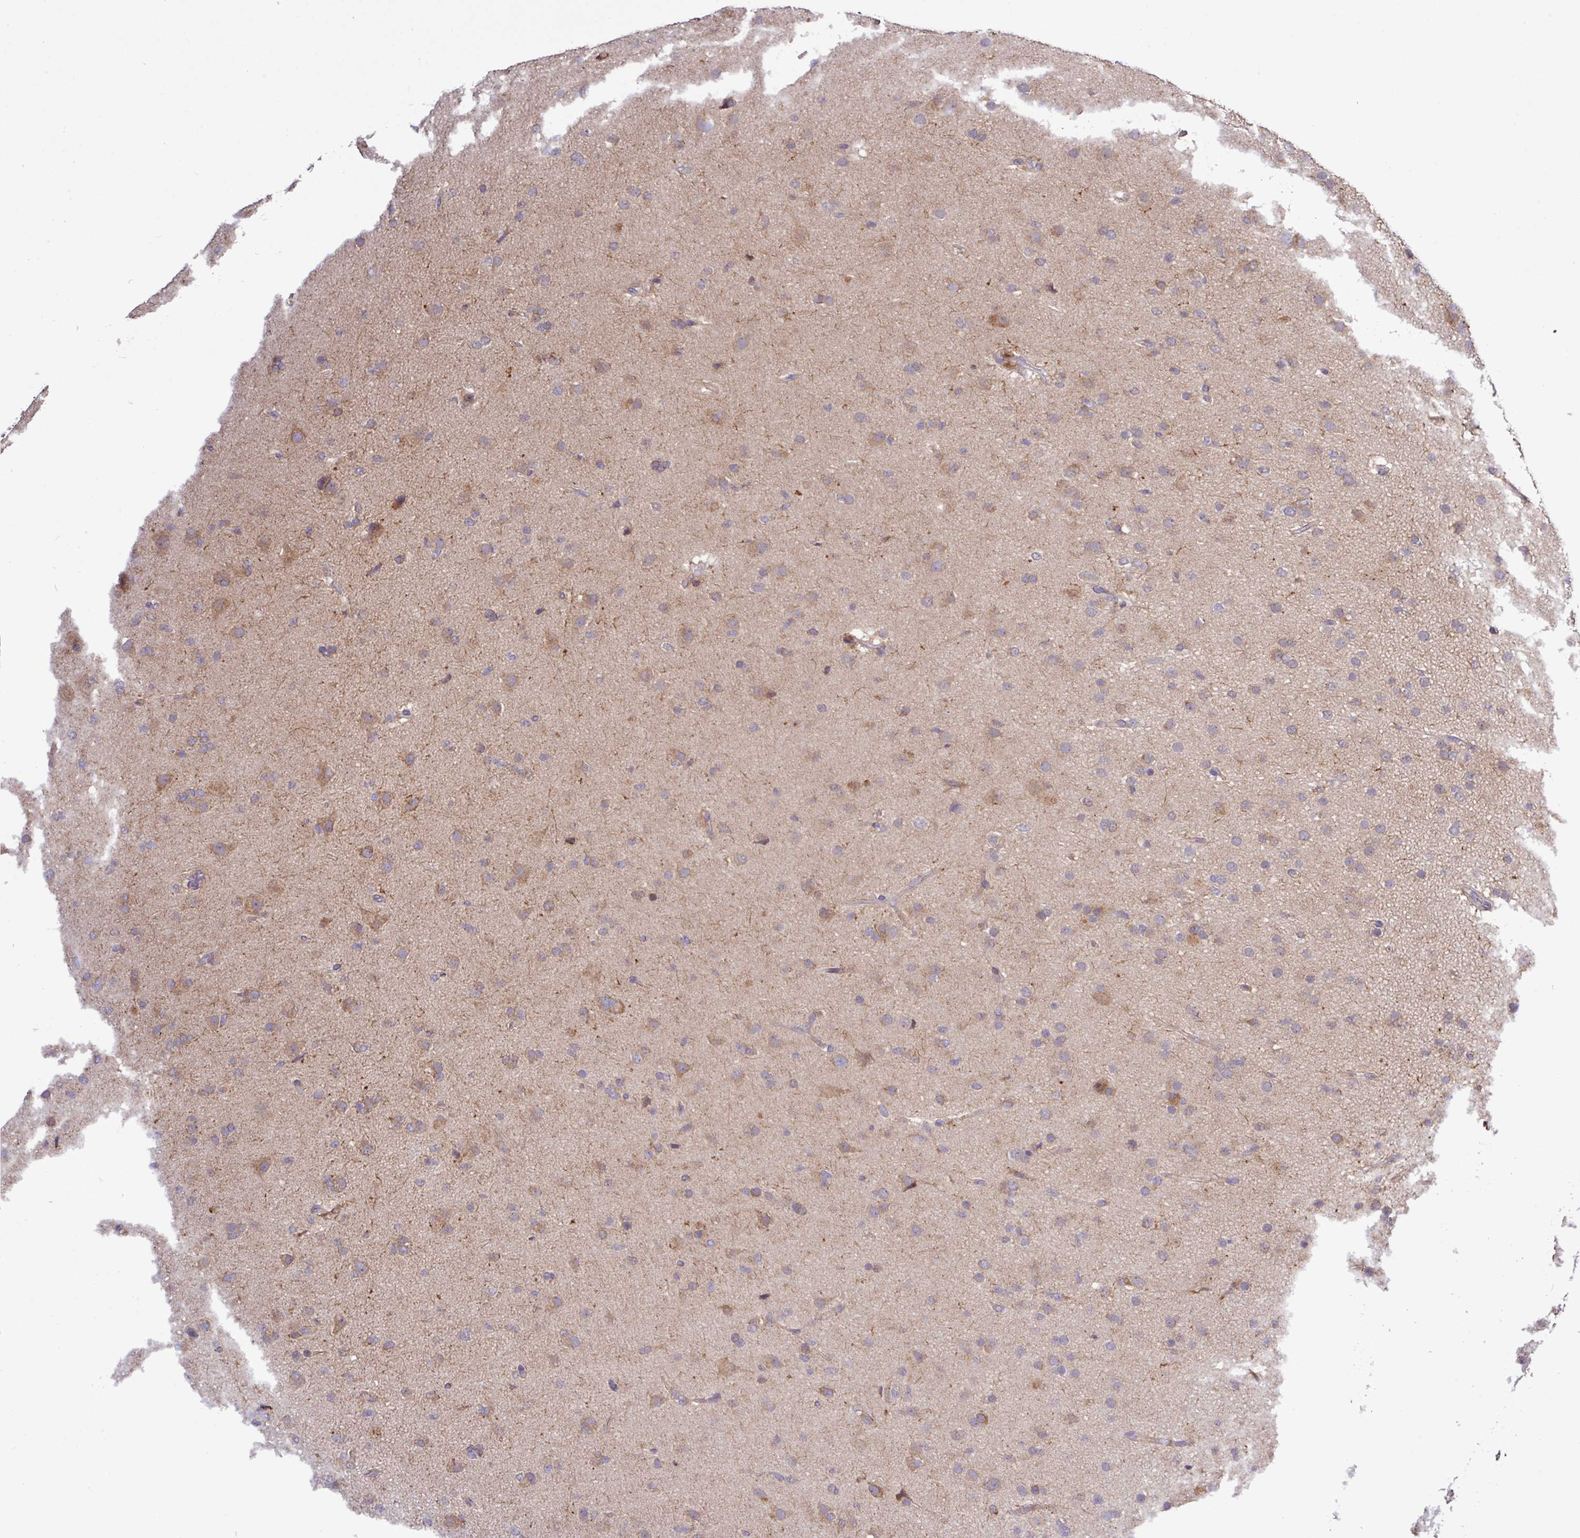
{"staining": {"intensity": "weak", "quantity": "25%-75%", "location": "cytoplasmic/membranous"}, "tissue": "glioma", "cell_type": "Tumor cells", "image_type": "cancer", "snomed": [{"axis": "morphology", "description": "Glioma, malignant, Low grade"}, {"axis": "topography", "description": "Brain"}], "caption": "This micrograph shows malignant low-grade glioma stained with immunohistochemistry to label a protein in brown. The cytoplasmic/membranous of tumor cells show weak positivity for the protein. Nuclei are counter-stained blue.", "gene": "TM2D2", "patient": {"sex": "male", "age": 65}}